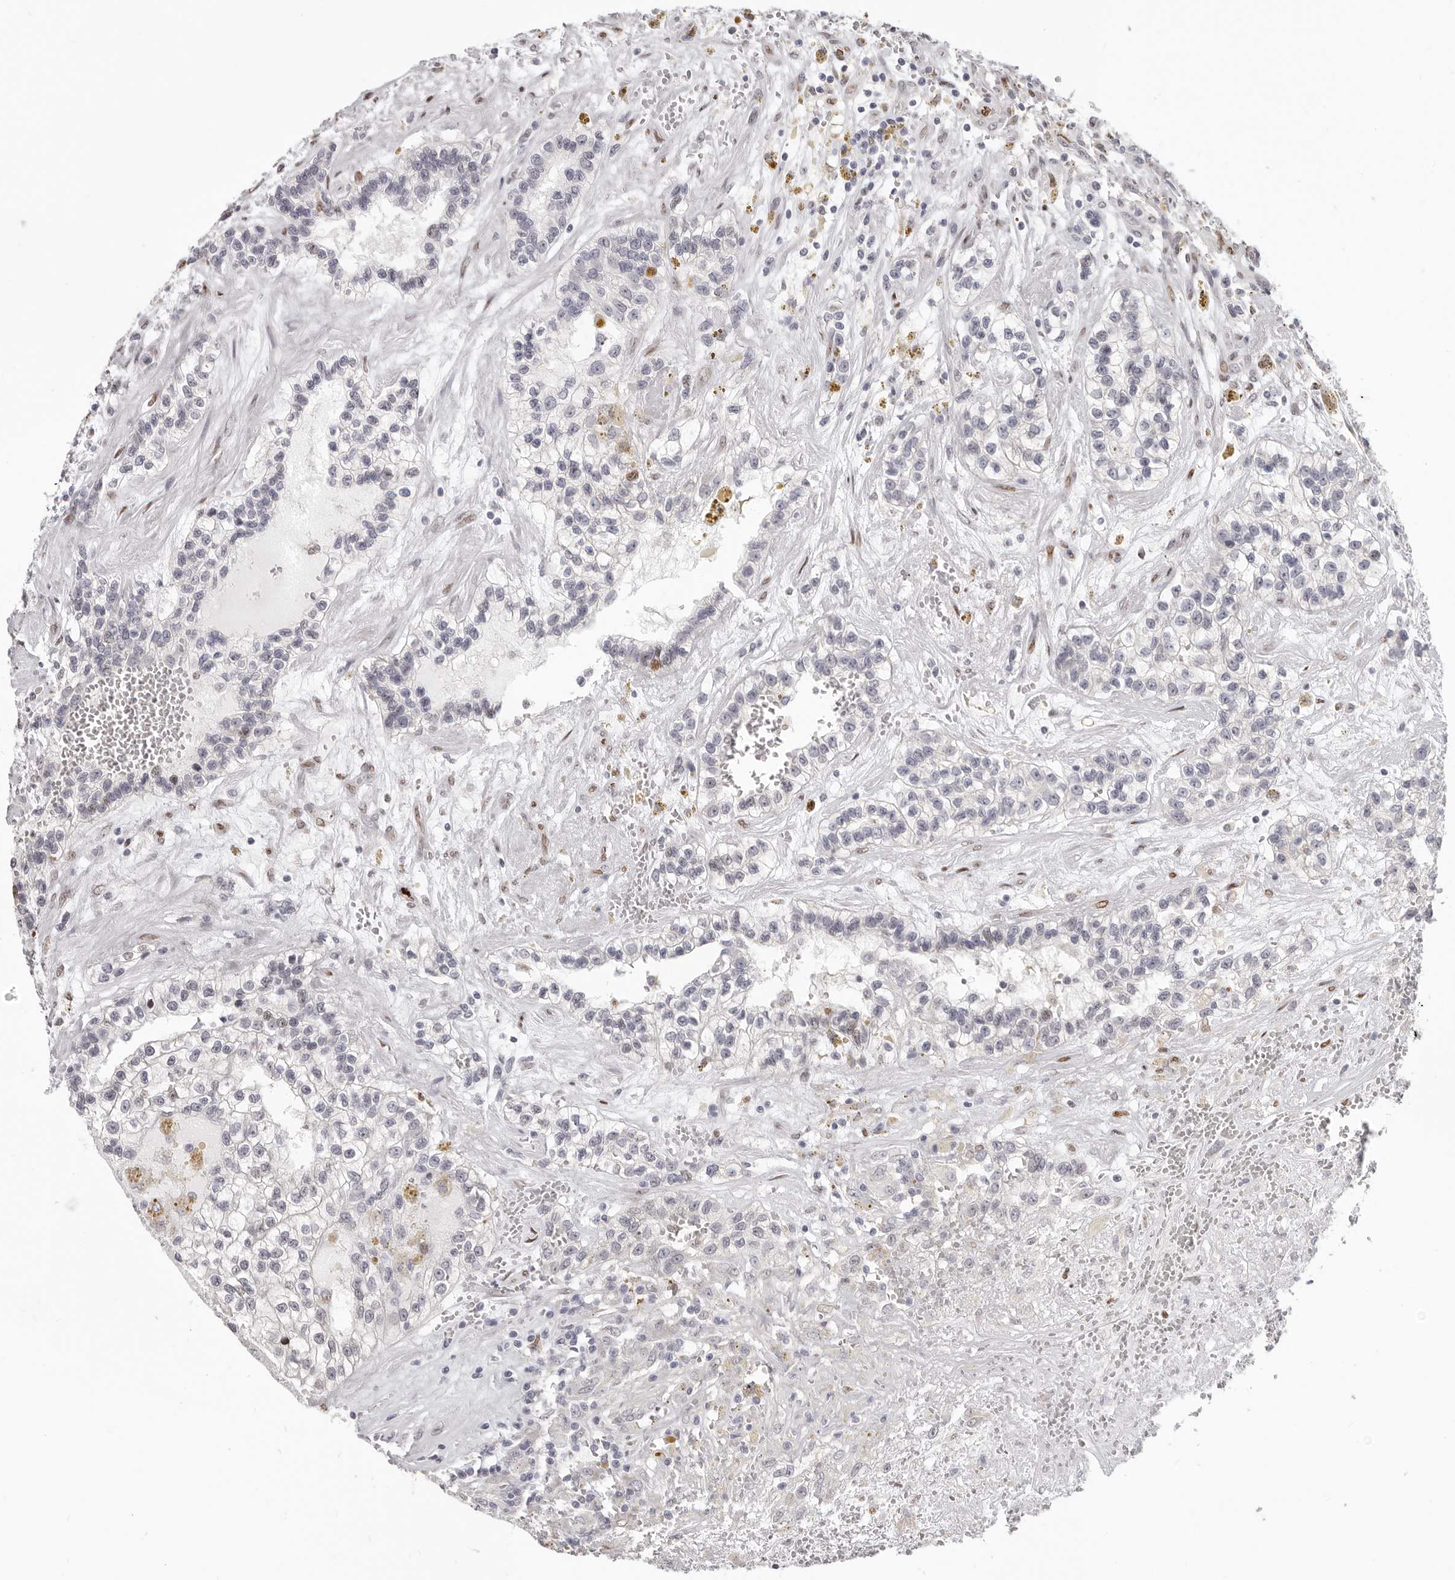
{"staining": {"intensity": "moderate", "quantity": "25%-75%", "location": "nuclear"}, "tissue": "renal cancer", "cell_type": "Tumor cells", "image_type": "cancer", "snomed": [{"axis": "morphology", "description": "Adenocarcinoma, NOS"}, {"axis": "topography", "description": "Kidney"}], "caption": "High-power microscopy captured an immunohistochemistry micrograph of renal cancer (adenocarcinoma), revealing moderate nuclear expression in about 25%-75% of tumor cells. Using DAB (3,3'-diaminobenzidine) (brown) and hematoxylin (blue) stains, captured at high magnification using brightfield microscopy.", "gene": "SRP19", "patient": {"sex": "female", "age": 57}}